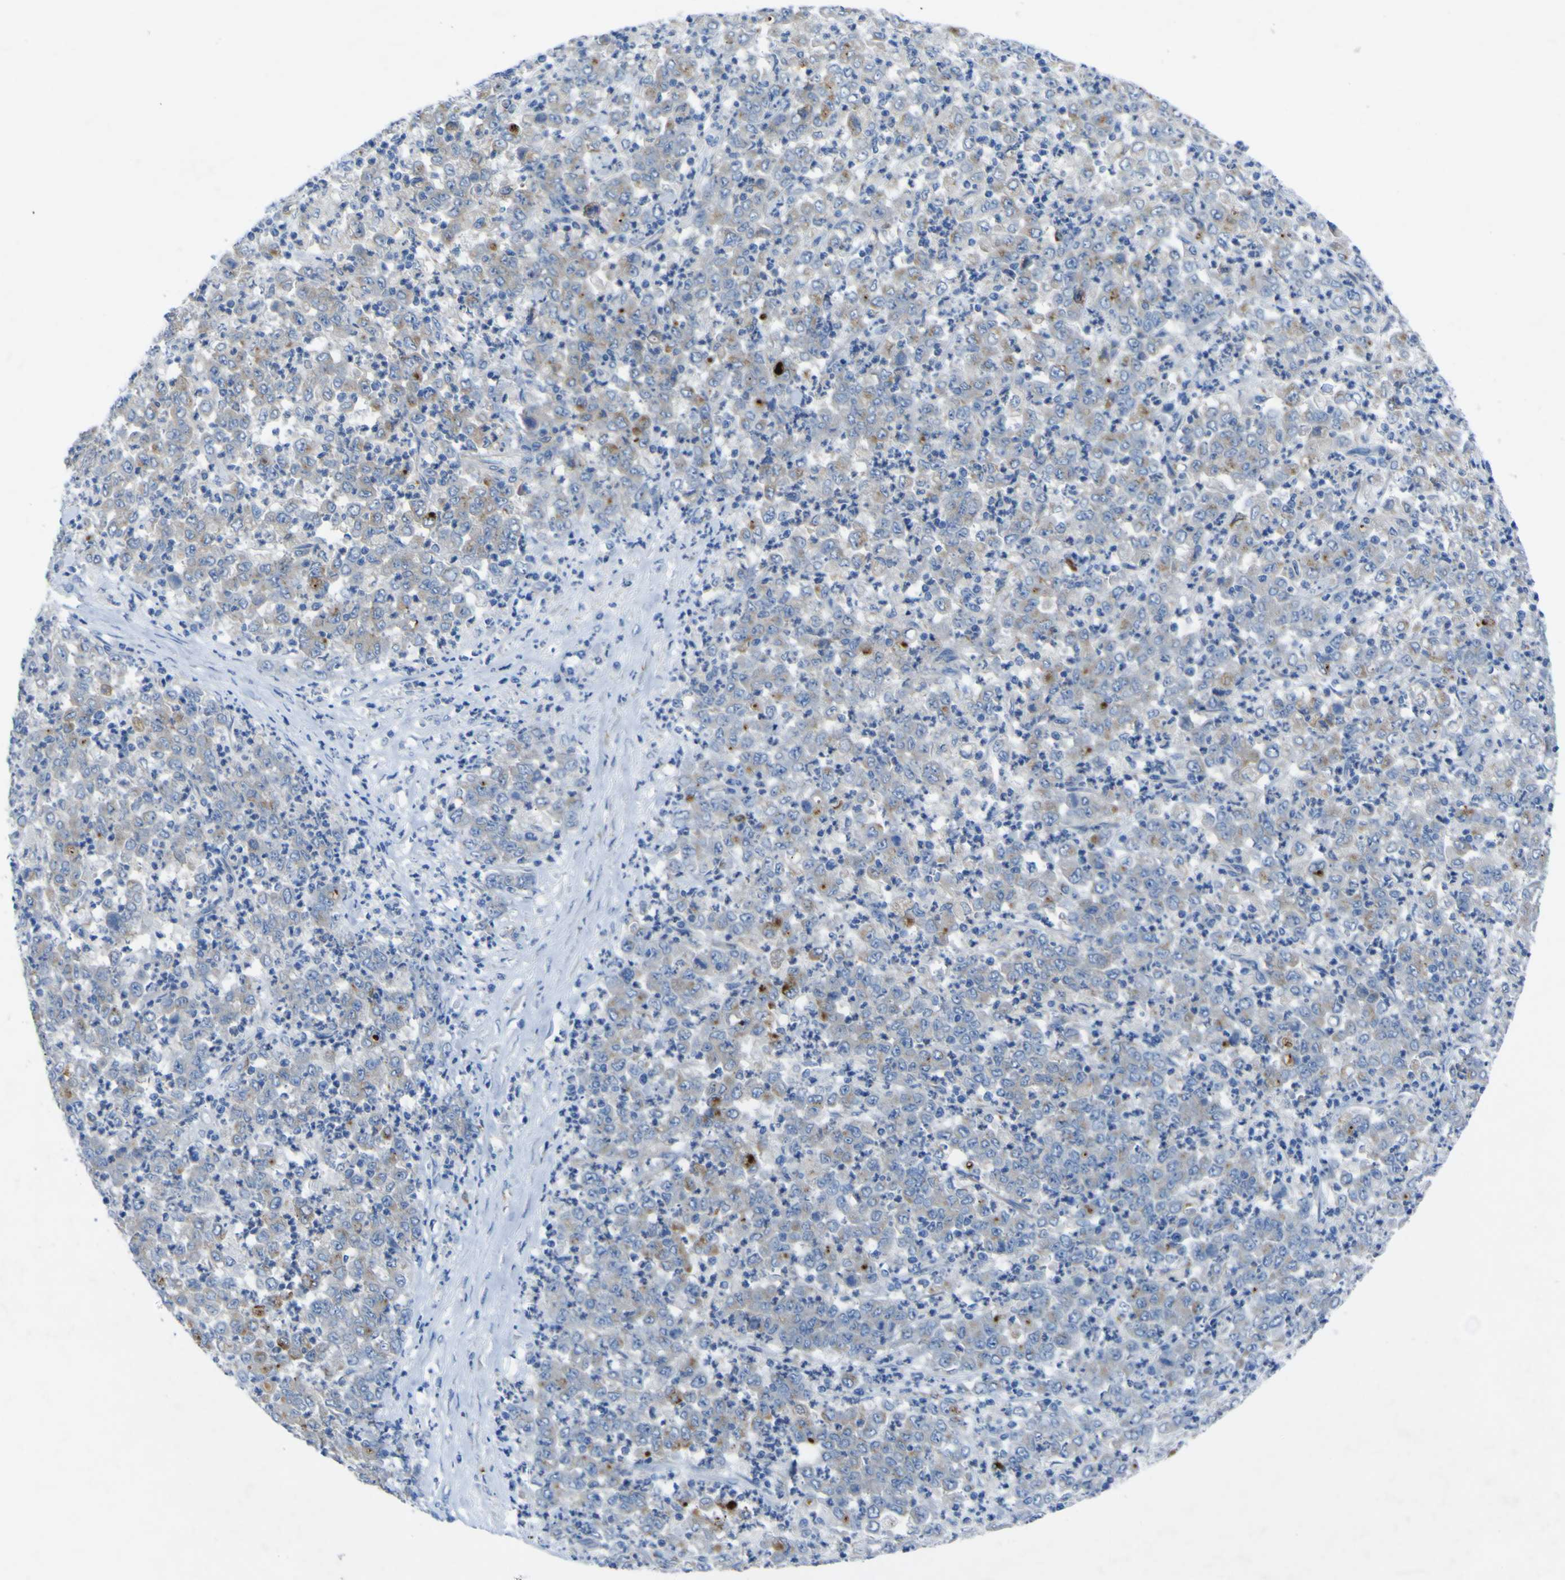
{"staining": {"intensity": "weak", "quantity": "25%-75%", "location": "cytoplasmic/membranous"}, "tissue": "stomach cancer", "cell_type": "Tumor cells", "image_type": "cancer", "snomed": [{"axis": "morphology", "description": "Adenocarcinoma, NOS"}, {"axis": "topography", "description": "Stomach, lower"}], "caption": "Immunohistochemical staining of human adenocarcinoma (stomach) reveals weak cytoplasmic/membranous protein positivity in approximately 25%-75% of tumor cells. Nuclei are stained in blue.", "gene": "CST3", "patient": {"sex": "female", "age": 71}}